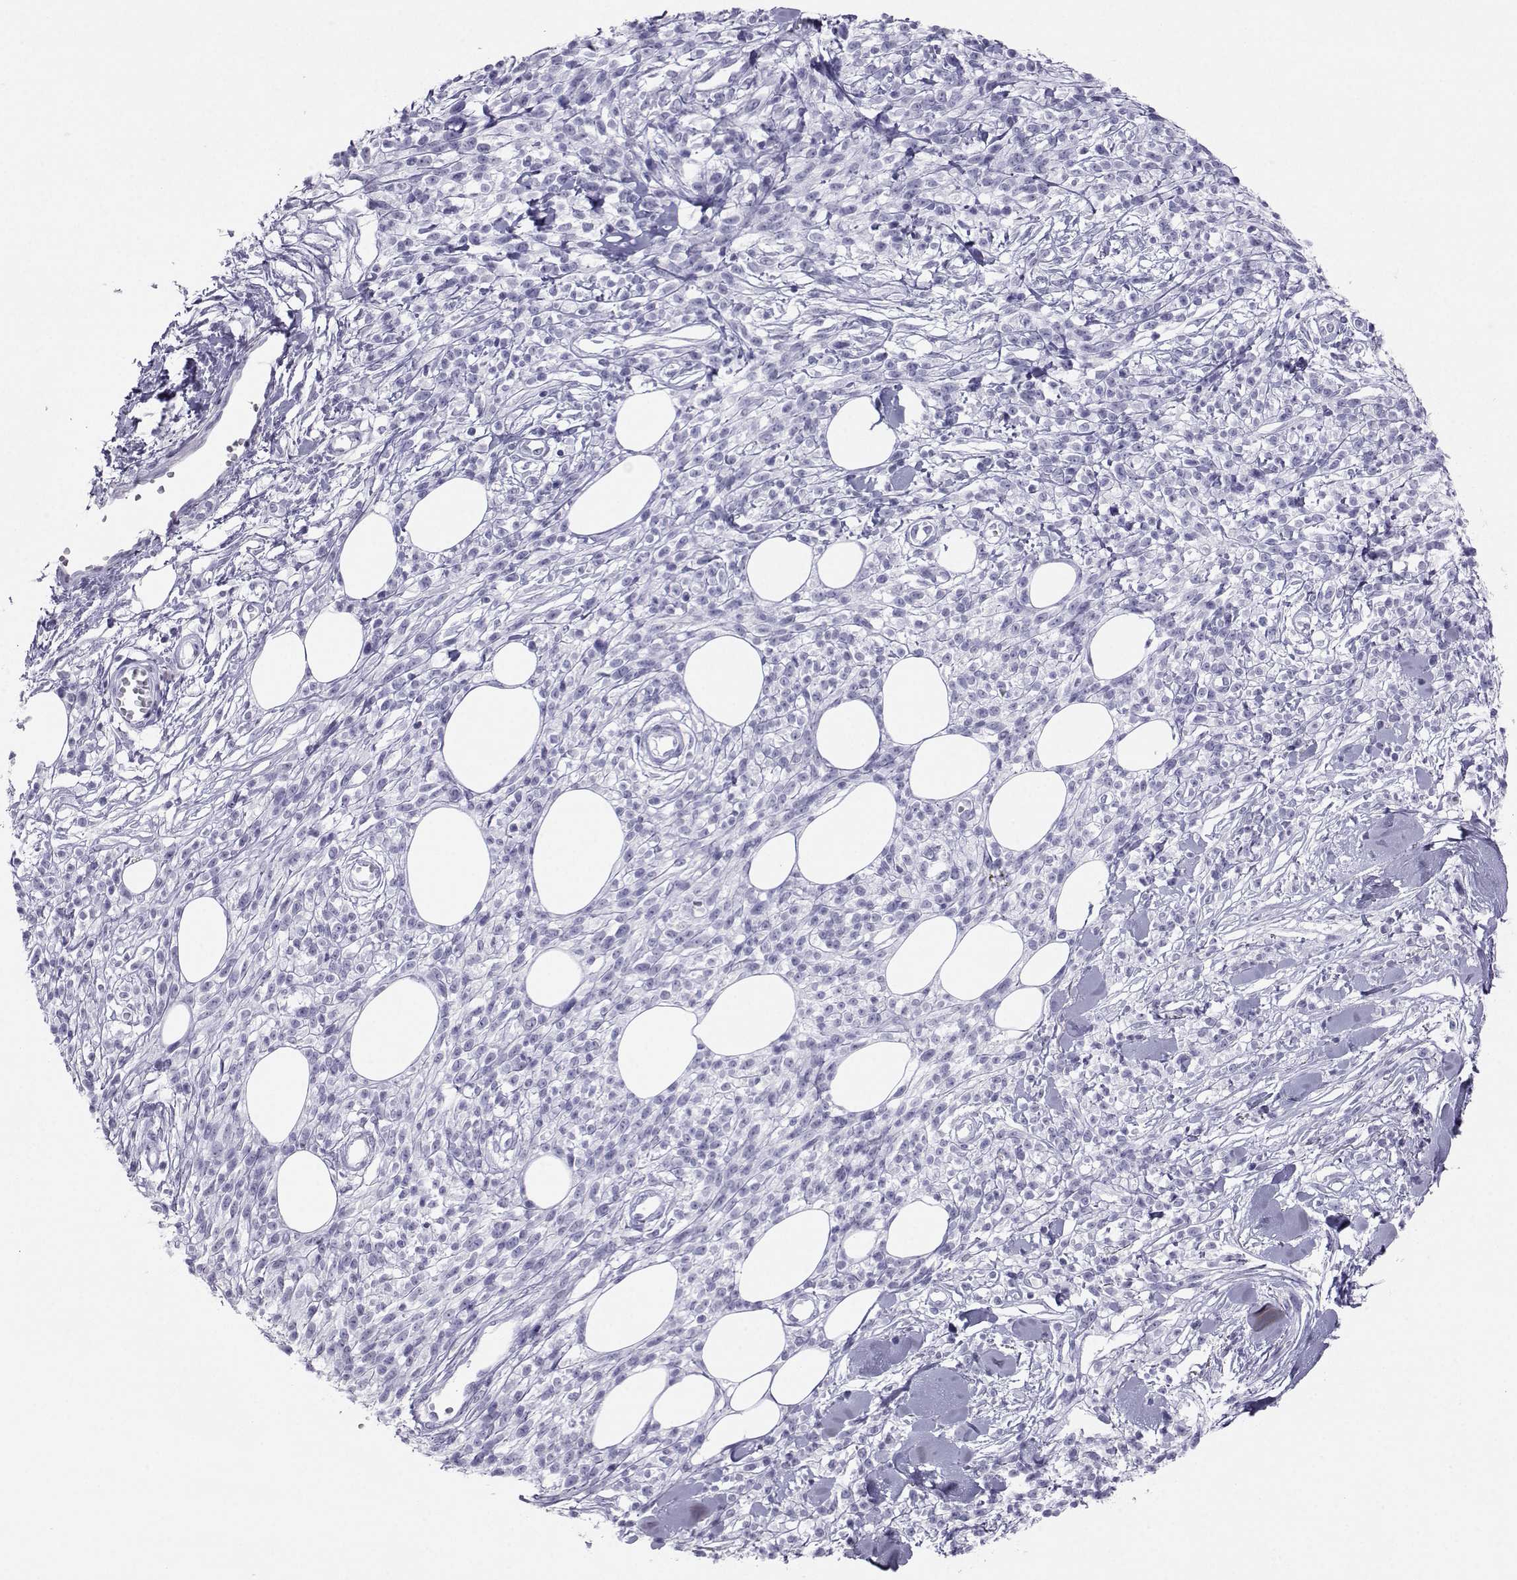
{"staining": {"intensity": "negative", "quantity": "none", "location": "none"}, "tissue": "melanoma", "cell_type": "Tumor cells", "image_type": "cancer", "snomed": [{"axis": "morphology", "description": "Malignant melanoma, NOS"}, {"axis": "topography", "description": "Skin"}, {"axis": "topography", "description": "Skin of trunk"}], "caption": "High magnification brightfield microscopy of malignant melanoma stained with DAB (brown) and counterstained with hematoxylin (blue): tumor cells show no significant expression.", "gene": "SST", "patient": {"sex": "male", "age": 74}}